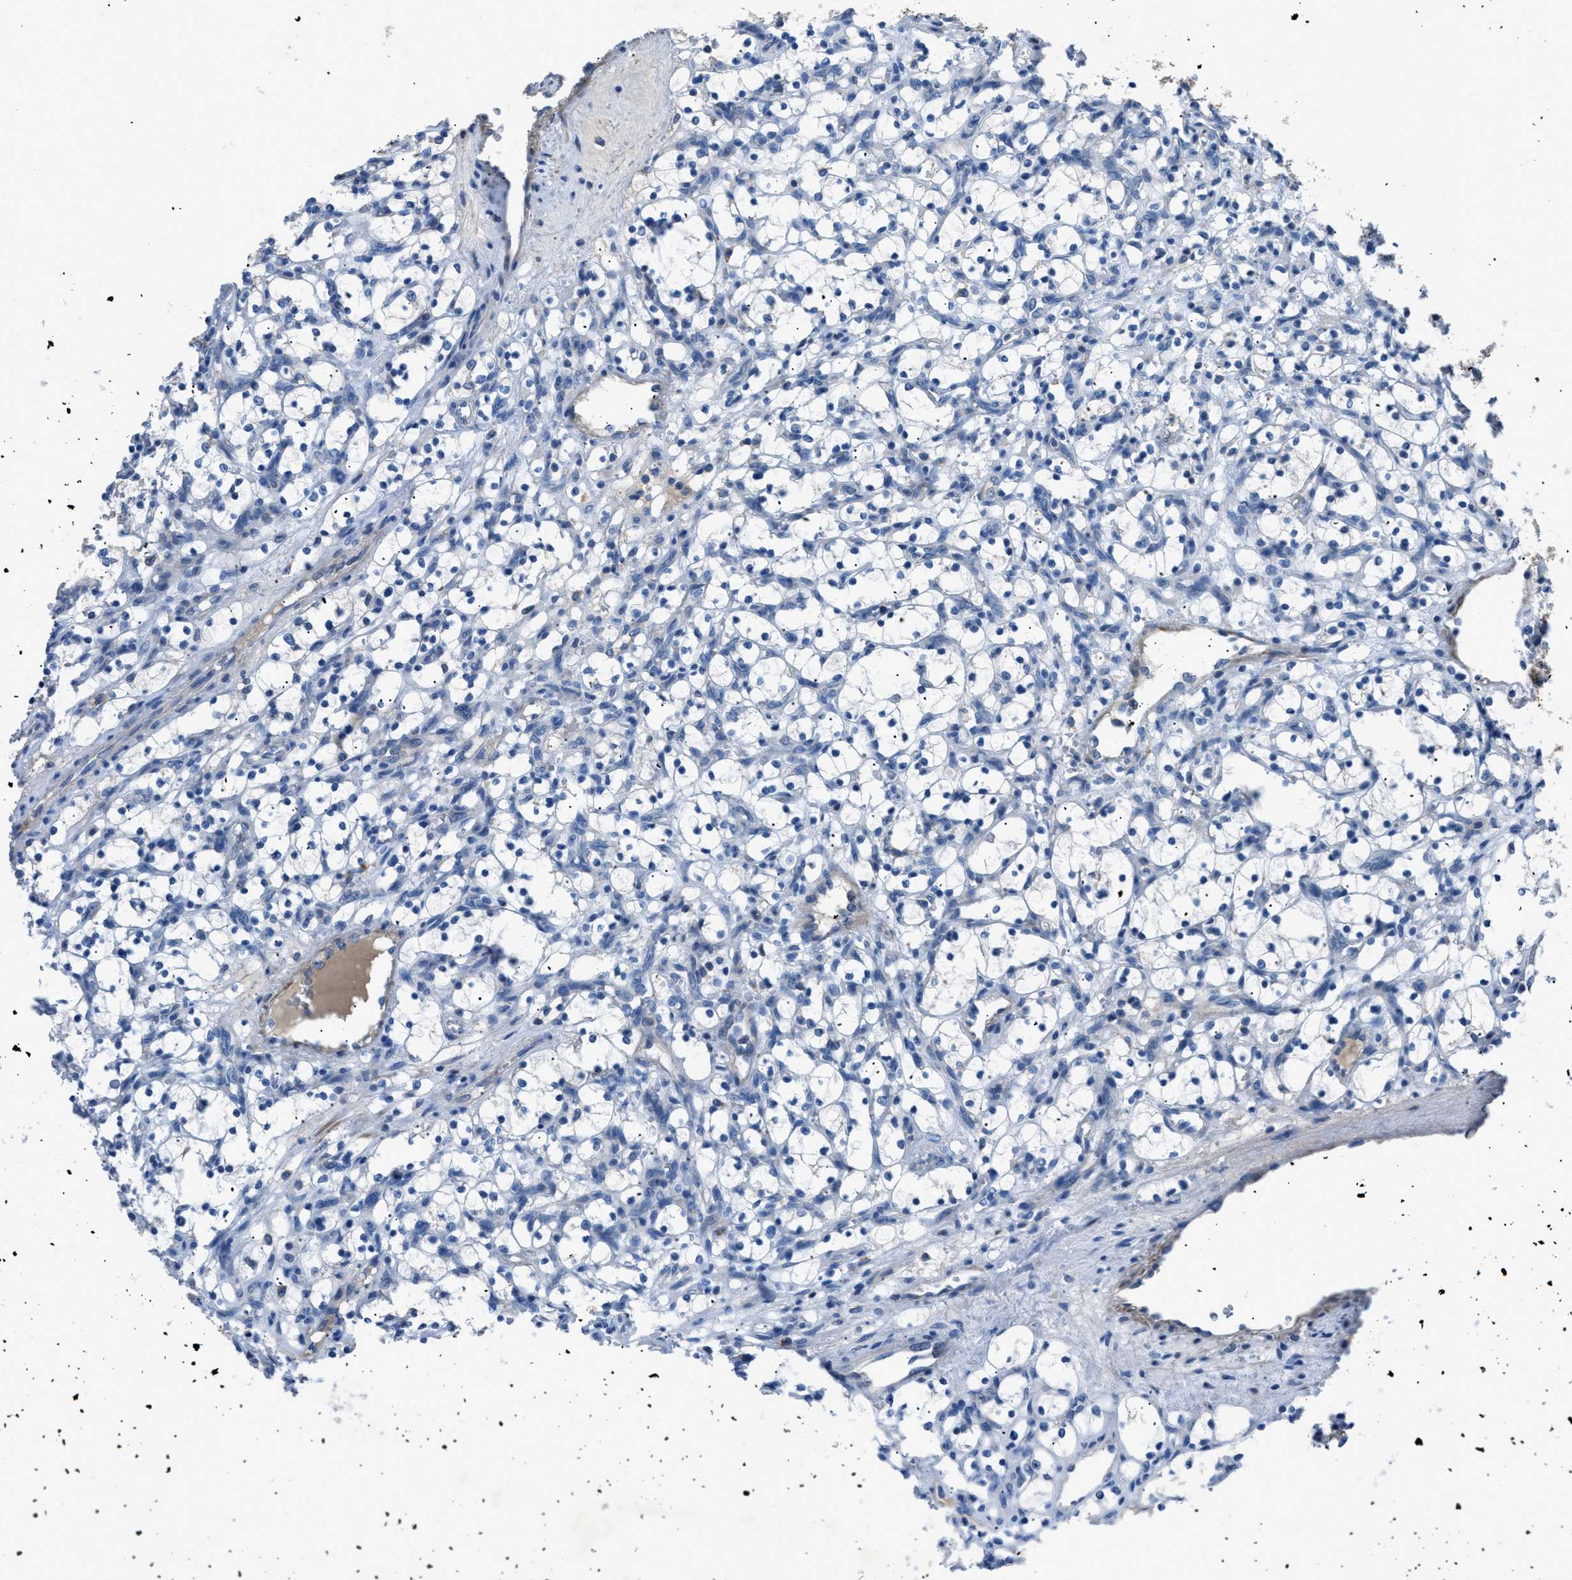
{"staining": {"intensity": "negative", "quantity": "none", "location": "none"}, "tissue": "renal cancer", "cell_type": "Tumor cells", "image_type": "cancer", "snomed": [{"axis": "morphology", "description": "Adenocarcinoma, NOS"}, {"axis": "topography", "description": "Kidney"}], "caption": "Image shows no significant protein positivity in tumor cells of renal cancer (adenocarcinoma).", "gene": "SGCZ", "patient": {"sex": "female", "age": 69}}